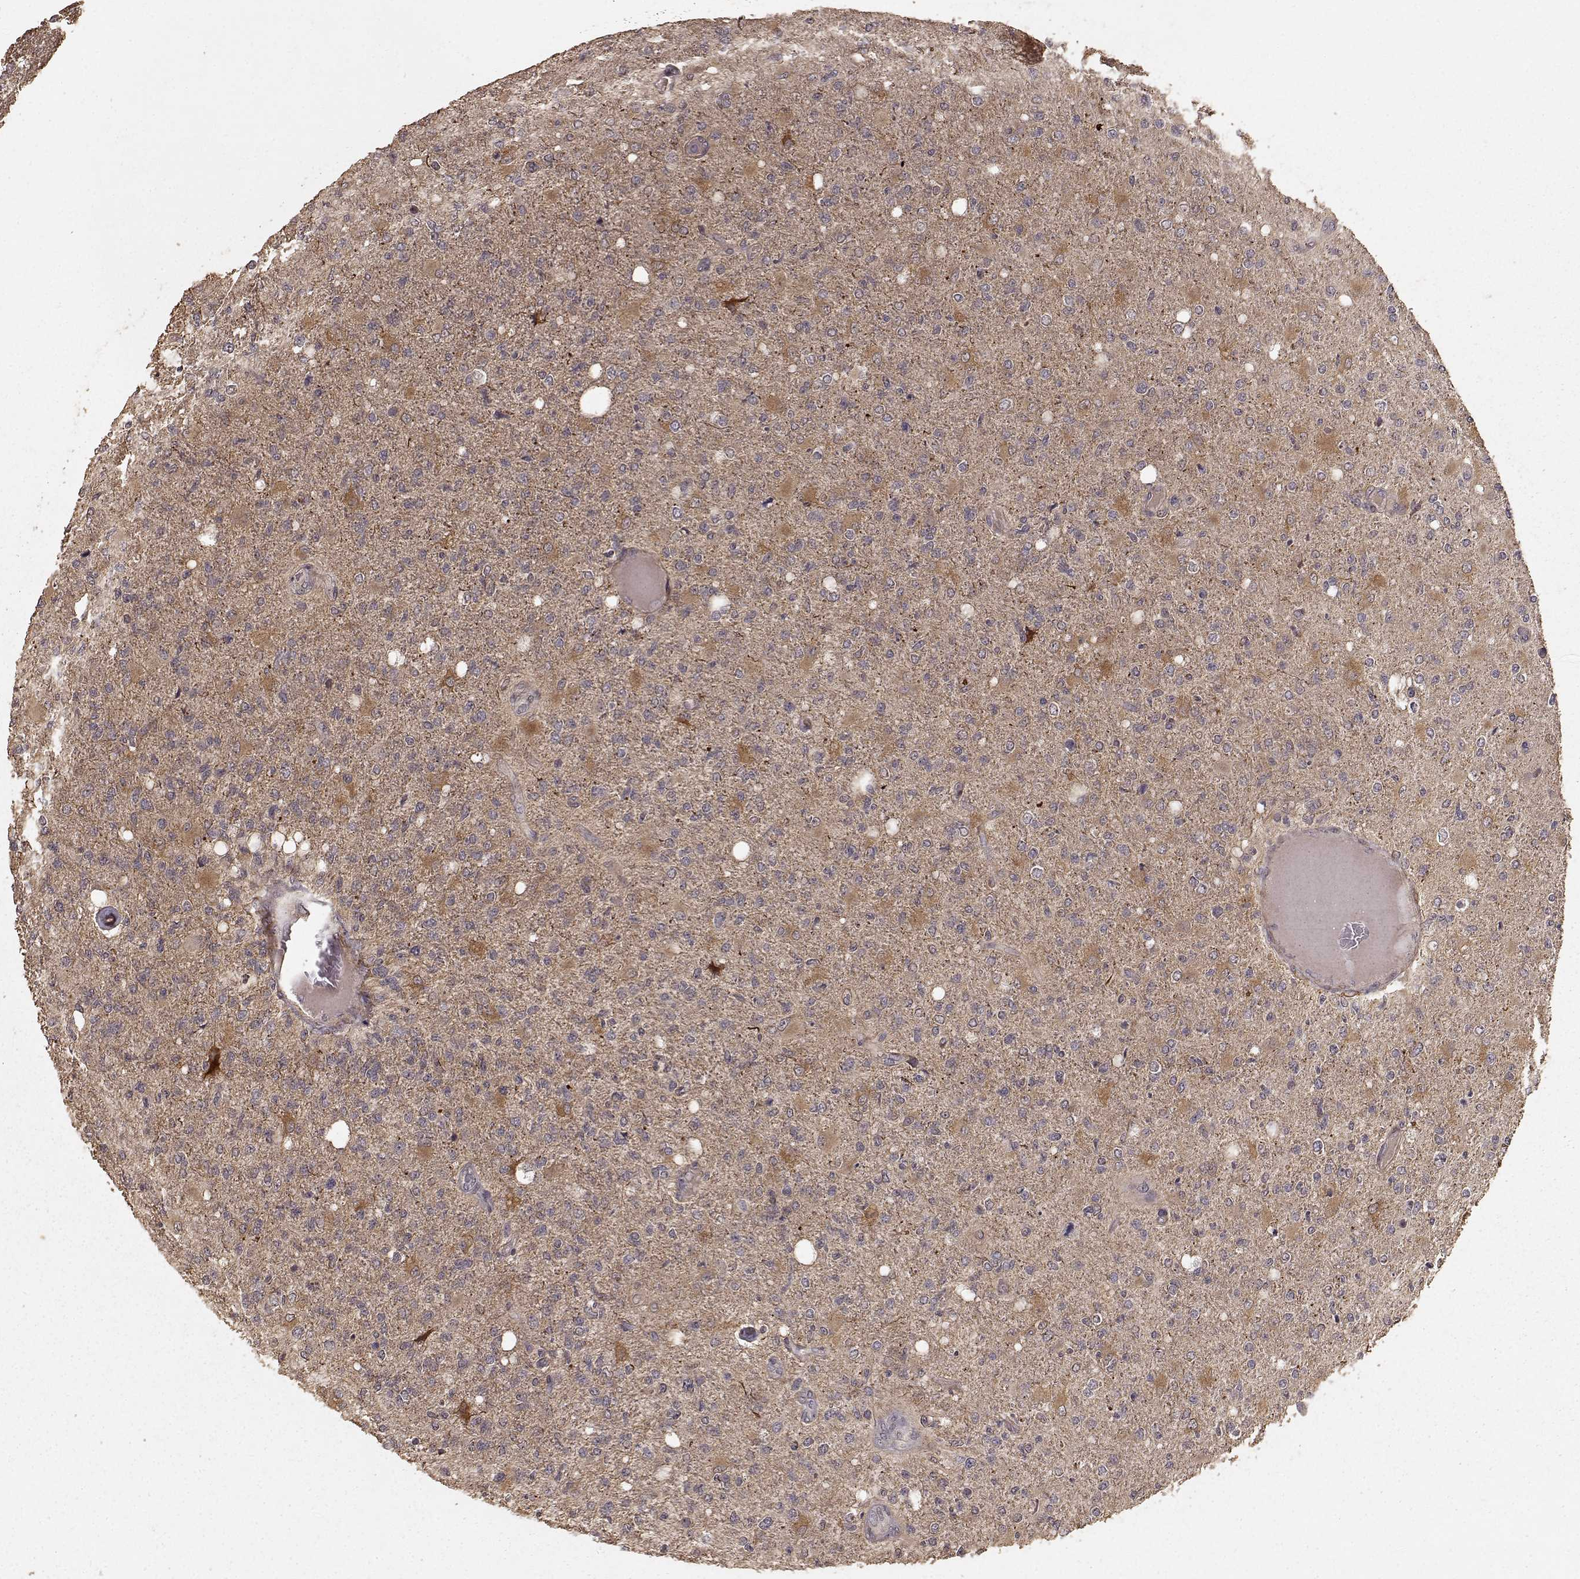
{"staining": {"intensity": "moderate", "quantity": ">75%", "location": "cytoplasmic/membranous"}, "tissue": "glioma", "cell_type": "Tumor cells", "image_type": "cancer", "snomed": [{"axis": "morphology", "description": "Glioma, malignant, High grade"}, {"axis": "topography", "description": "Cerebral cortex"}], "caption": "There is medium levels of moderate cytoplasmic/membranous positivity in tumor cells of glioma, as demonstrated by immunohistochemical staining (brown color).", "gene": "USP15", "patient": {"sex": "male", "age": 70}}